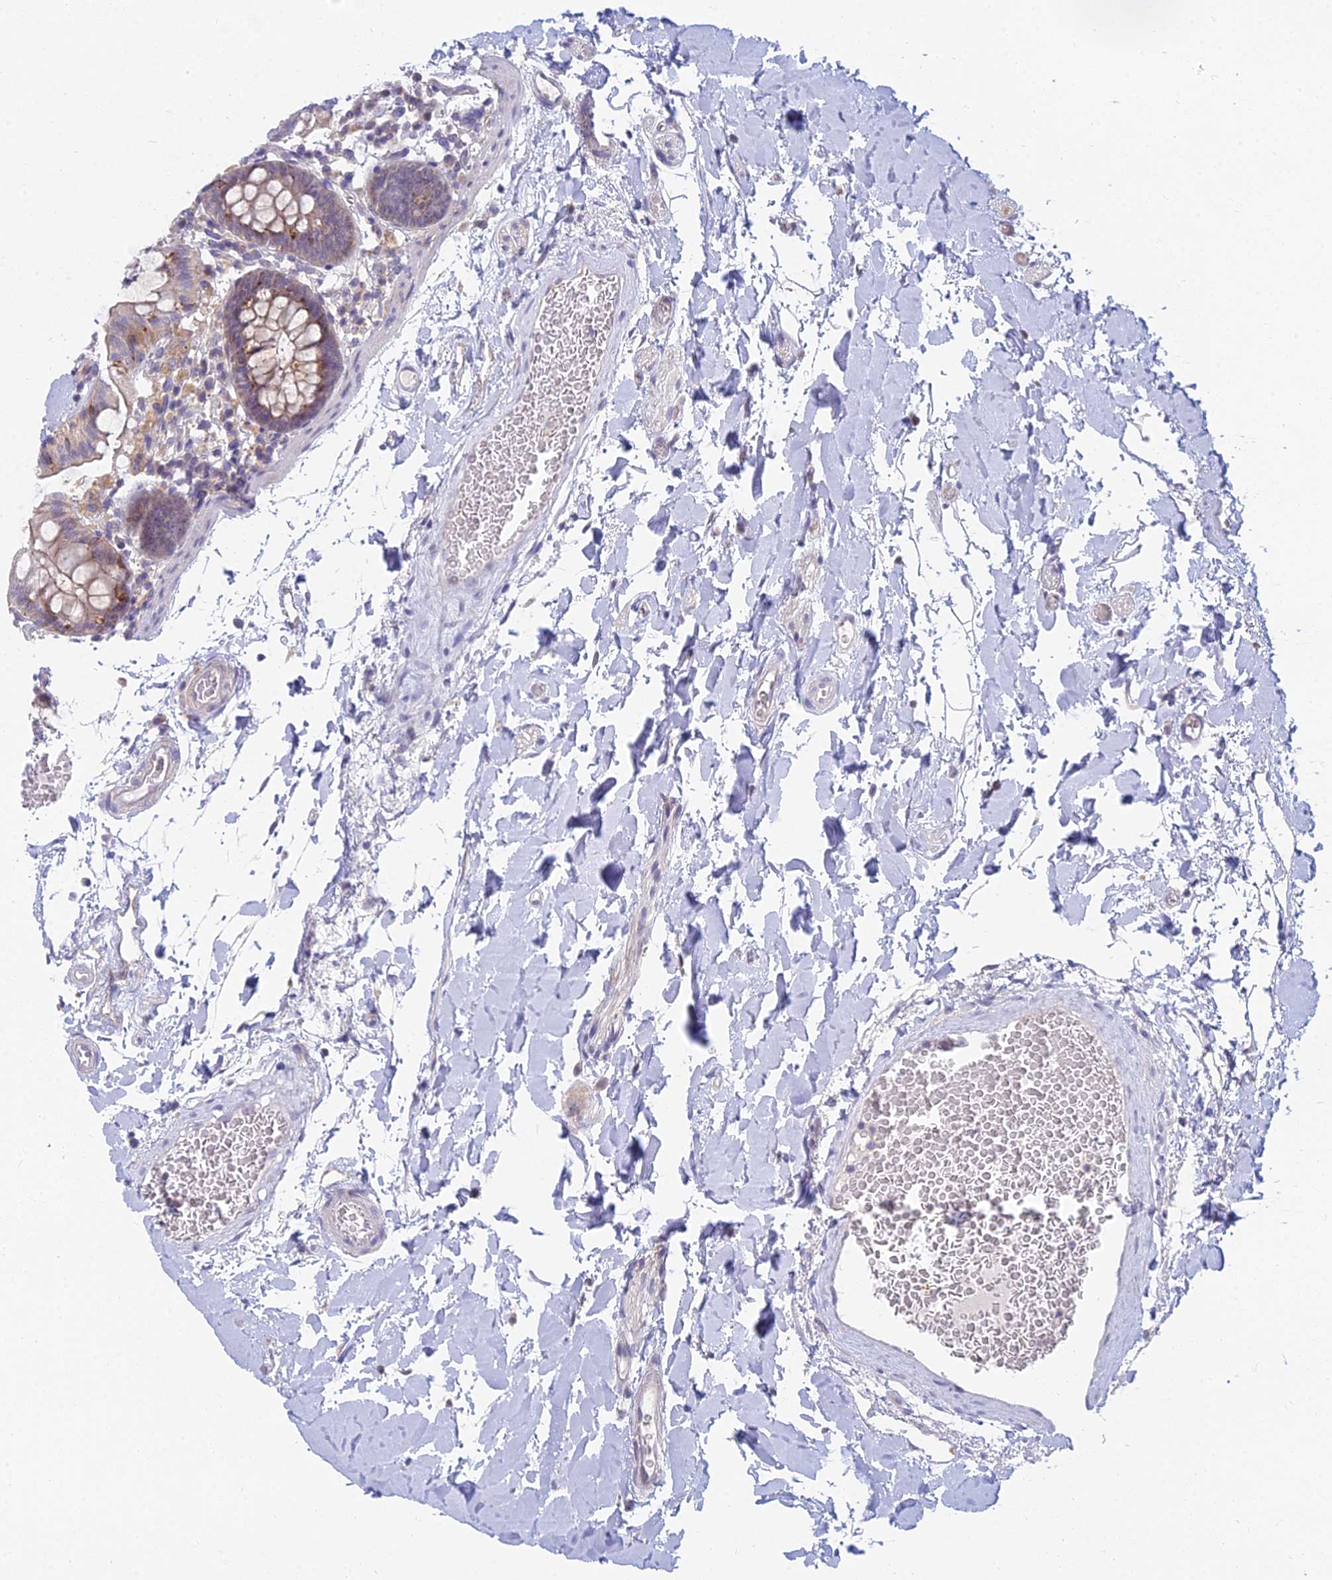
{"staining": {"intensity": "negative", "quantity": "none", "location": "none"}, "tissue": "colon", "cell_type": "Endothelial cells", "image_type": "normal", "snomed": [{"axis": "morphology", "description": "Normal tissue, NOS"}, {"axis": "topography", "description": "Colon"}], "caption": "Protein analysis of benign colon displays no significant expression in endothelial cells.", "gene": "METTL26", "patient": {"sex": "male", "age": 75}}